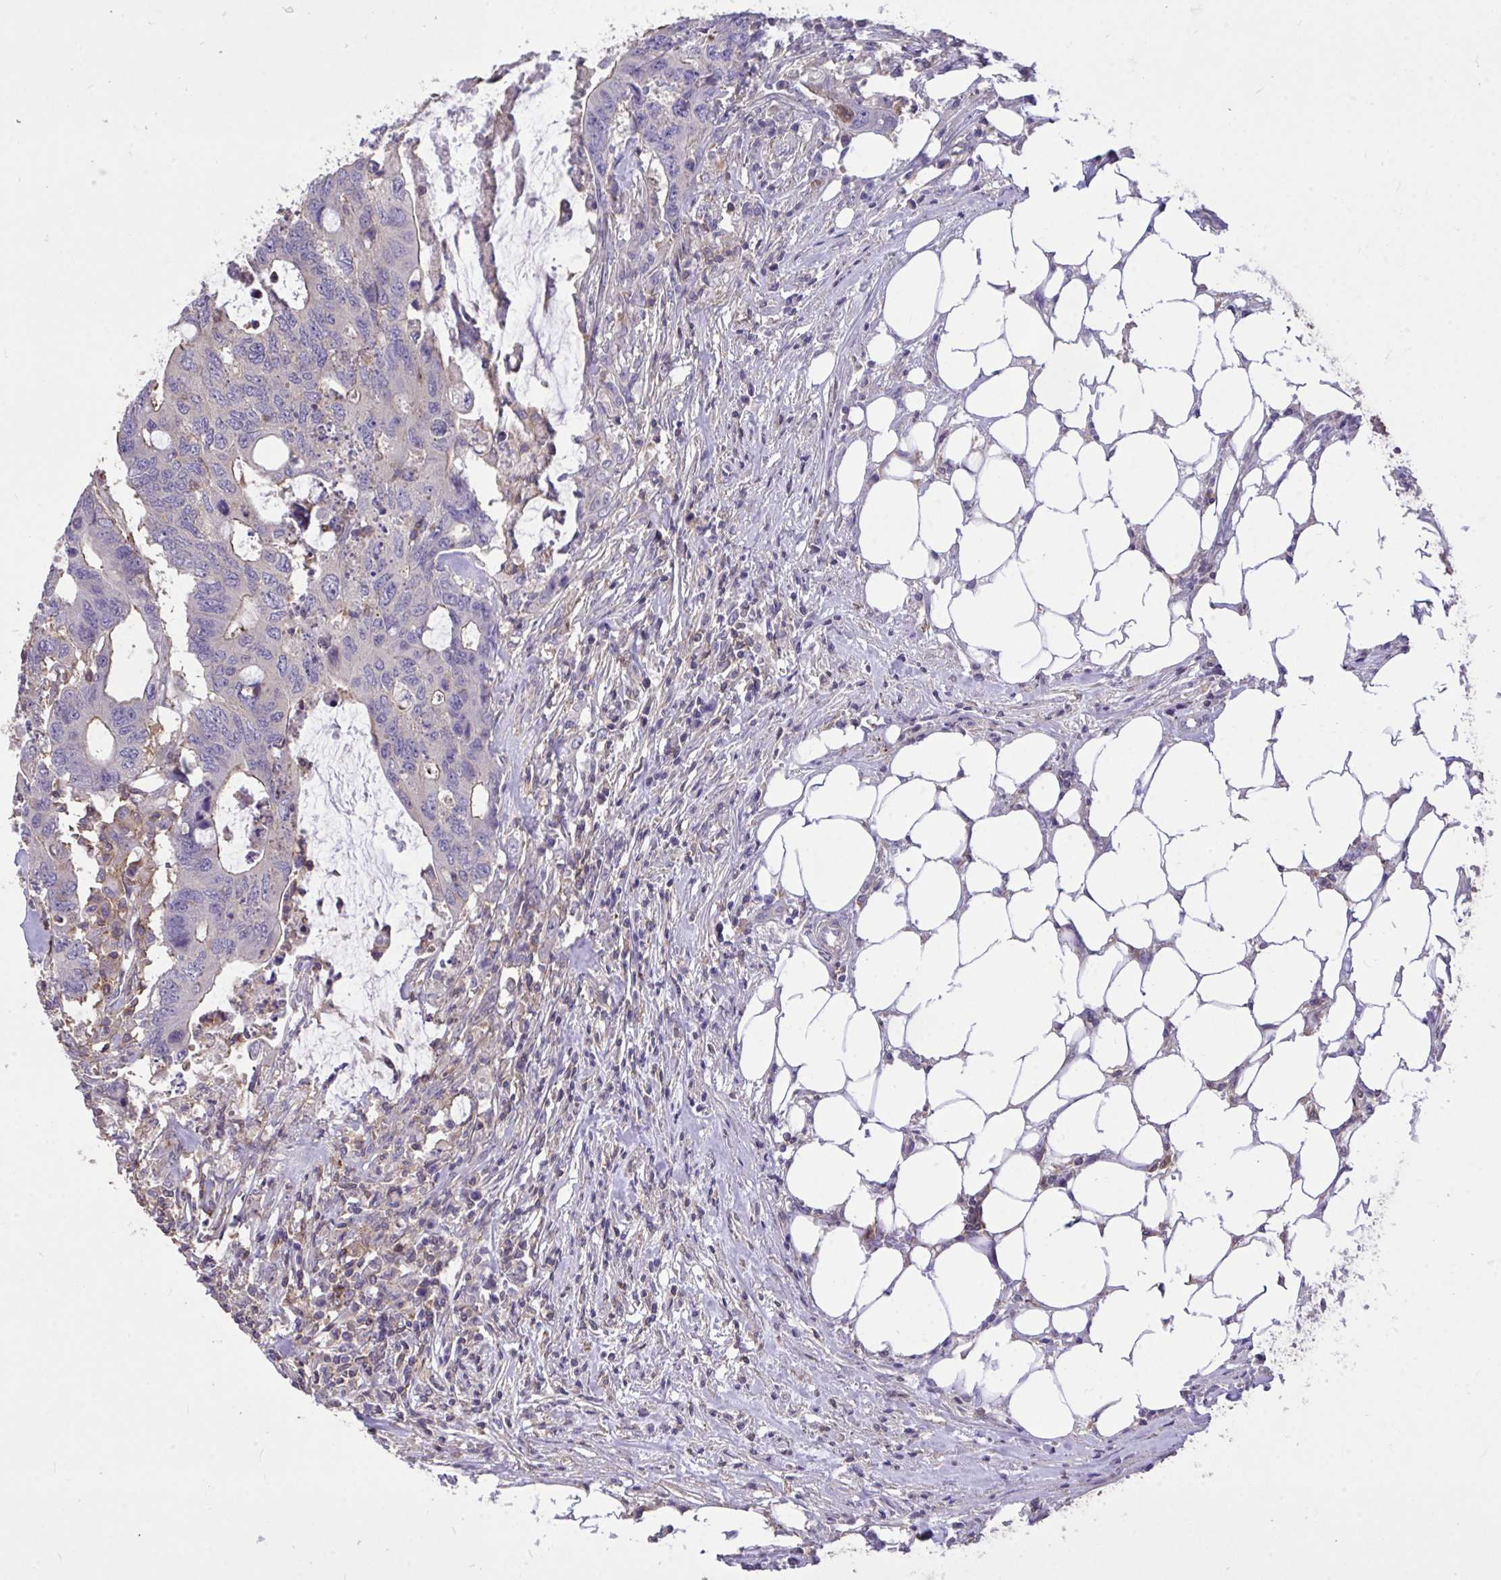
{"staining": {"intensity": "negative", "quantity": "none", "location": "none"}, "tissue": "colorectal cancer", "cell_type": "Tumor cells", "image_type": "cancer", "snomed": [{"axis": "morphology", "description": "Adenocarcinoma, NOS"}, {"axis": "topography", "description": "Colon"}], "caption": "This is a image of immunohistochemistry staining of colorectal adenocarcinoma, which shows no staining in tumor cells.", "gene": "IGFL2", "patient": {"sex": "male", "age": 71}}